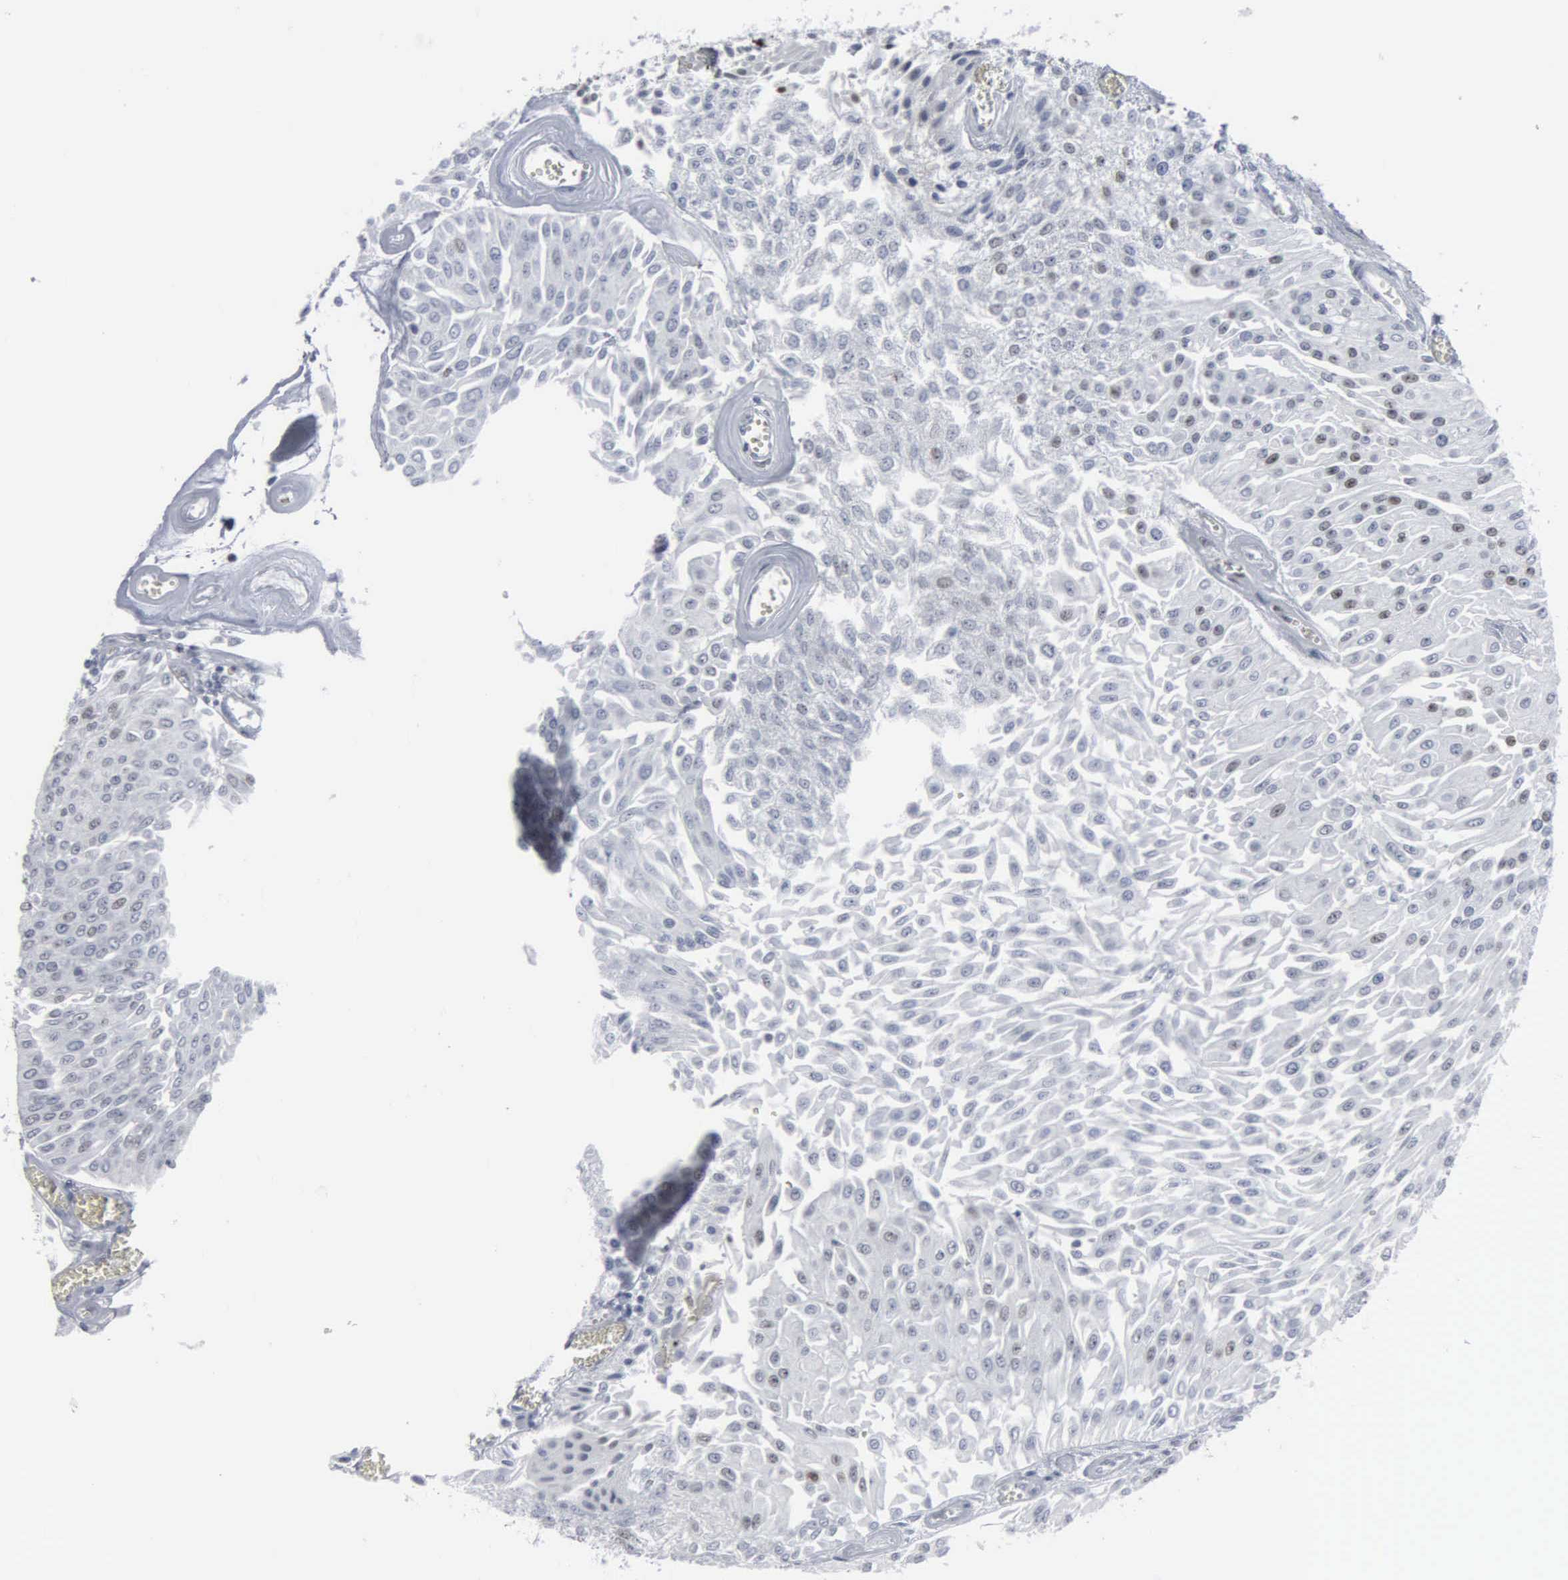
{"staining": {"intensity": "weak", "quantity": "<25%", "location": "nuclear"}, "tissue": "urothelial cancer", "cell_type": "Tumor cells", "image_type": "cancer", "snomed": [{"axis": "morphology", "description": "Urothelial carcinoma, Low grade"}, {"axis": "topography", "description": "Urinary bladder"}], "caption": "IHC image of neoplastic tissue: human urothelial carcinoma (low-grade) stained with DAB shows no significant protein staining in tumor cells.", "gene": "CCND3", "patient": {"sex": "male", "age": 86}}